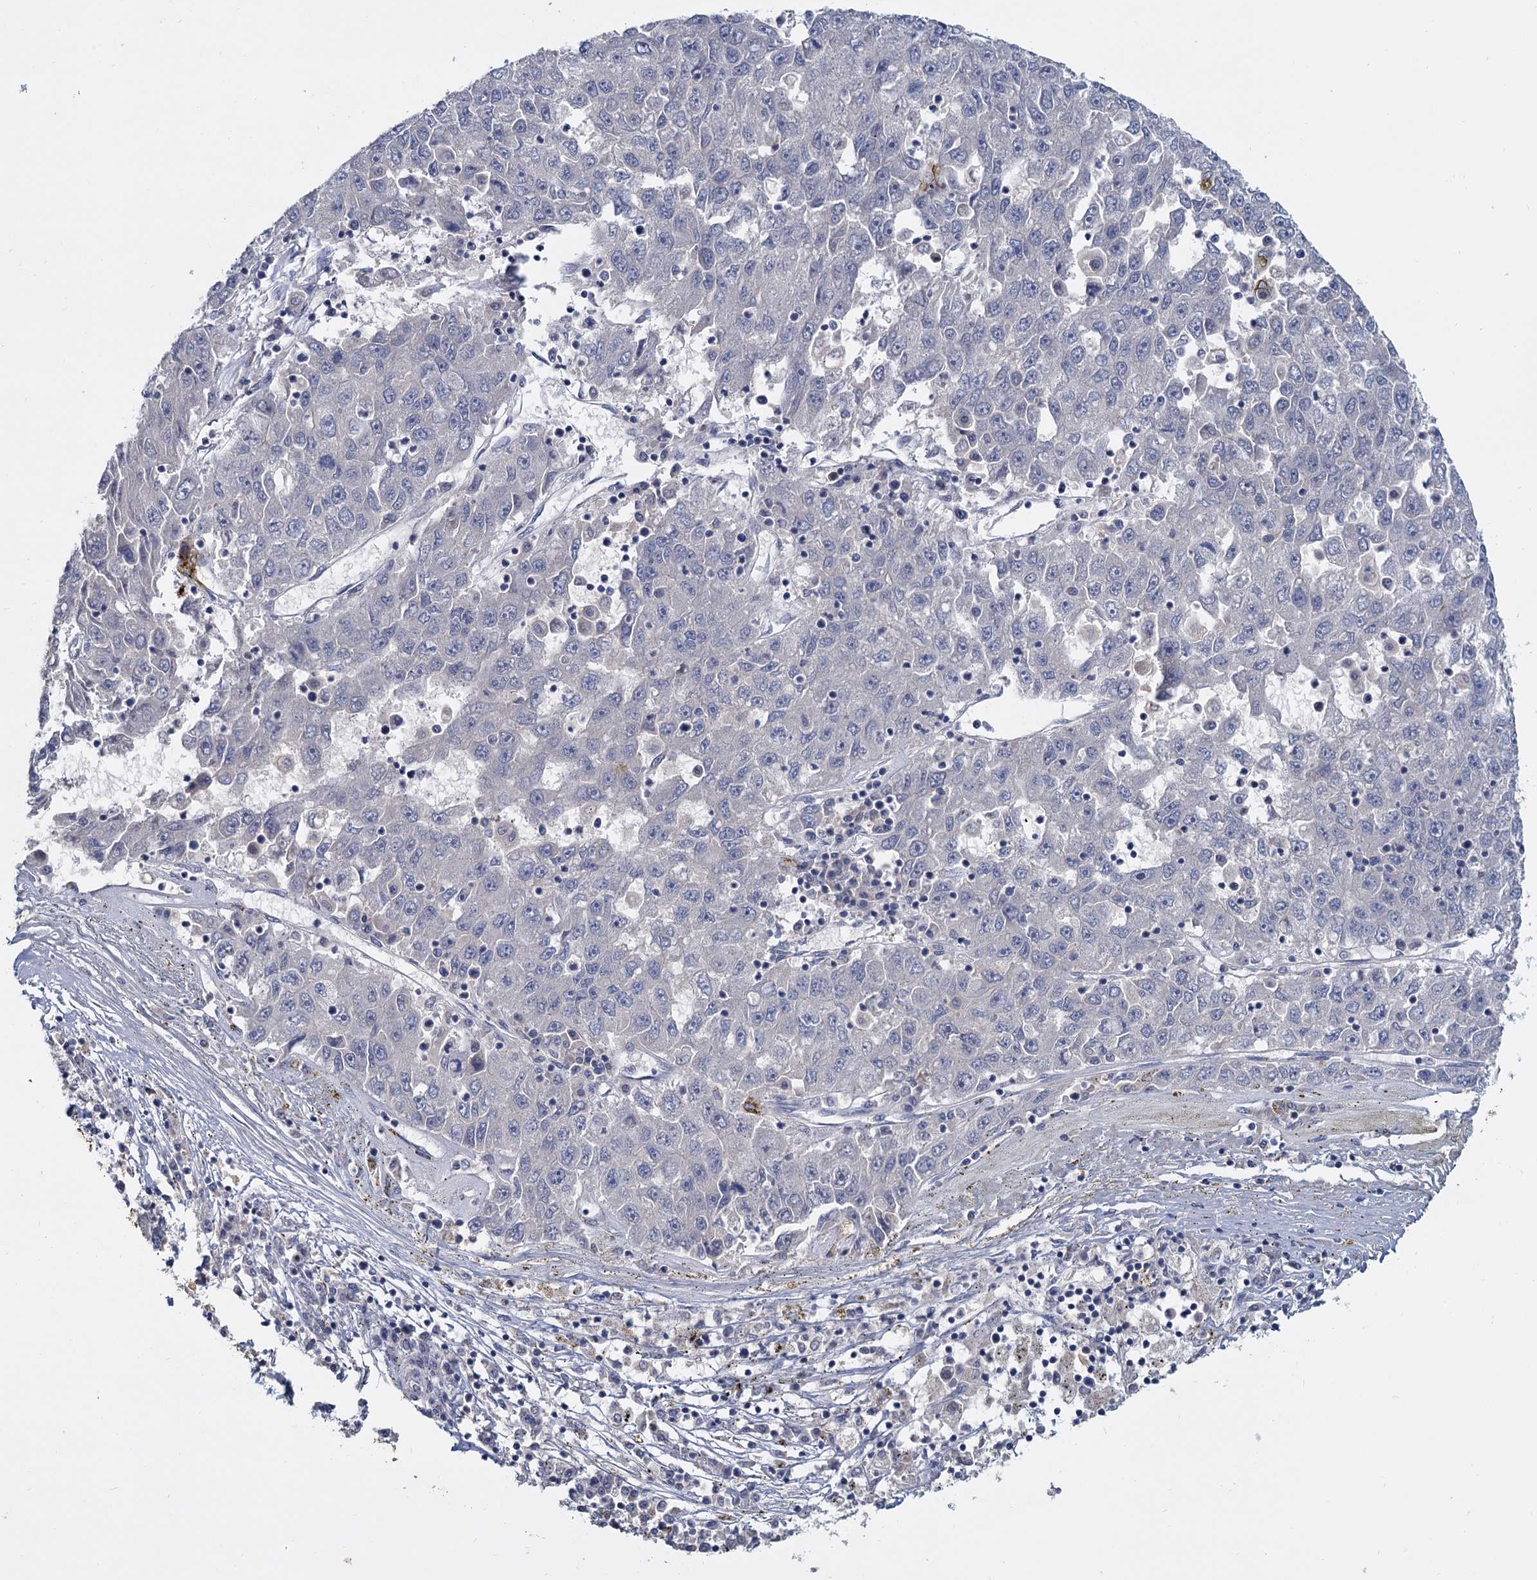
{"staining": {"intensity": "negative", "quantity": "none", "location": "none"}, "tissue": "liver cancer", "cell_type": "Tumor cells", "image_type": "cancer", "snomed": [{"axis": "morphology", "description": "Carcinoma, Hepatocellular, NOS"}, {"axis": "topography", "description": "Liver"}], "caption": "This is an immunohistochemistry image of human liver cancer (hepatocellular carcinoma). There is no expression in tumor cells.", "gene": "ACSM3", "patient": {"sex": "male", "age": 49}}